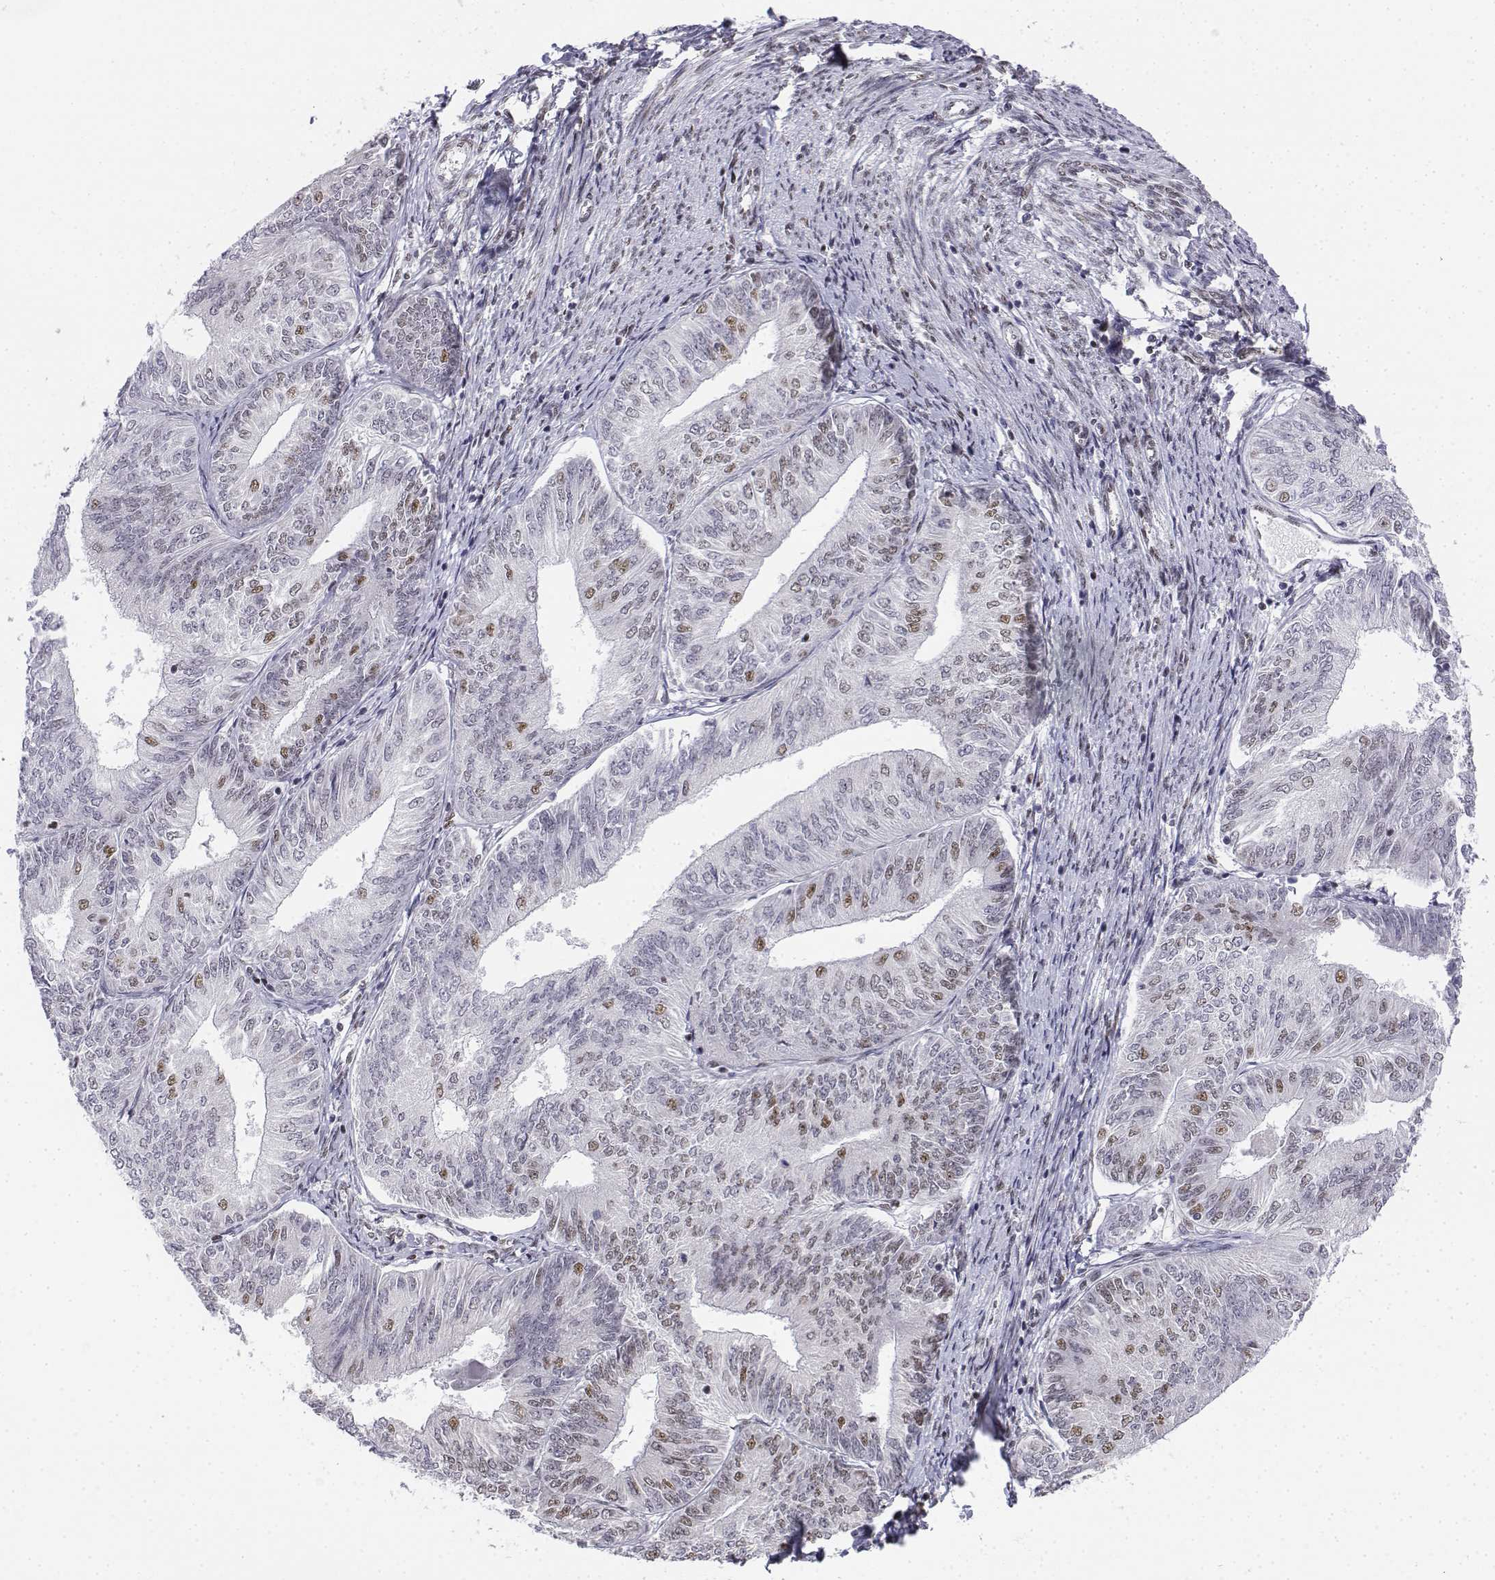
{"staining": {"intensity": "weak", "quantity": "<25%", "location": "nuclear"}, "tissue": "endometrial cancer", "cell_type": "Tumor cells", "image_type": "cancer", "snomed": [{"axis": "morphology", "description": "Adenocarcinoma, NOS"}, {"axis": "topography", "description": "Endometrium"}], "caption": "Immunohistochemistry of endometrial adenocarcinoma demonstrates no positivity in tumor cells.", "gene": "SETD1A", "patient": {"sex": "female", "age": 58}}